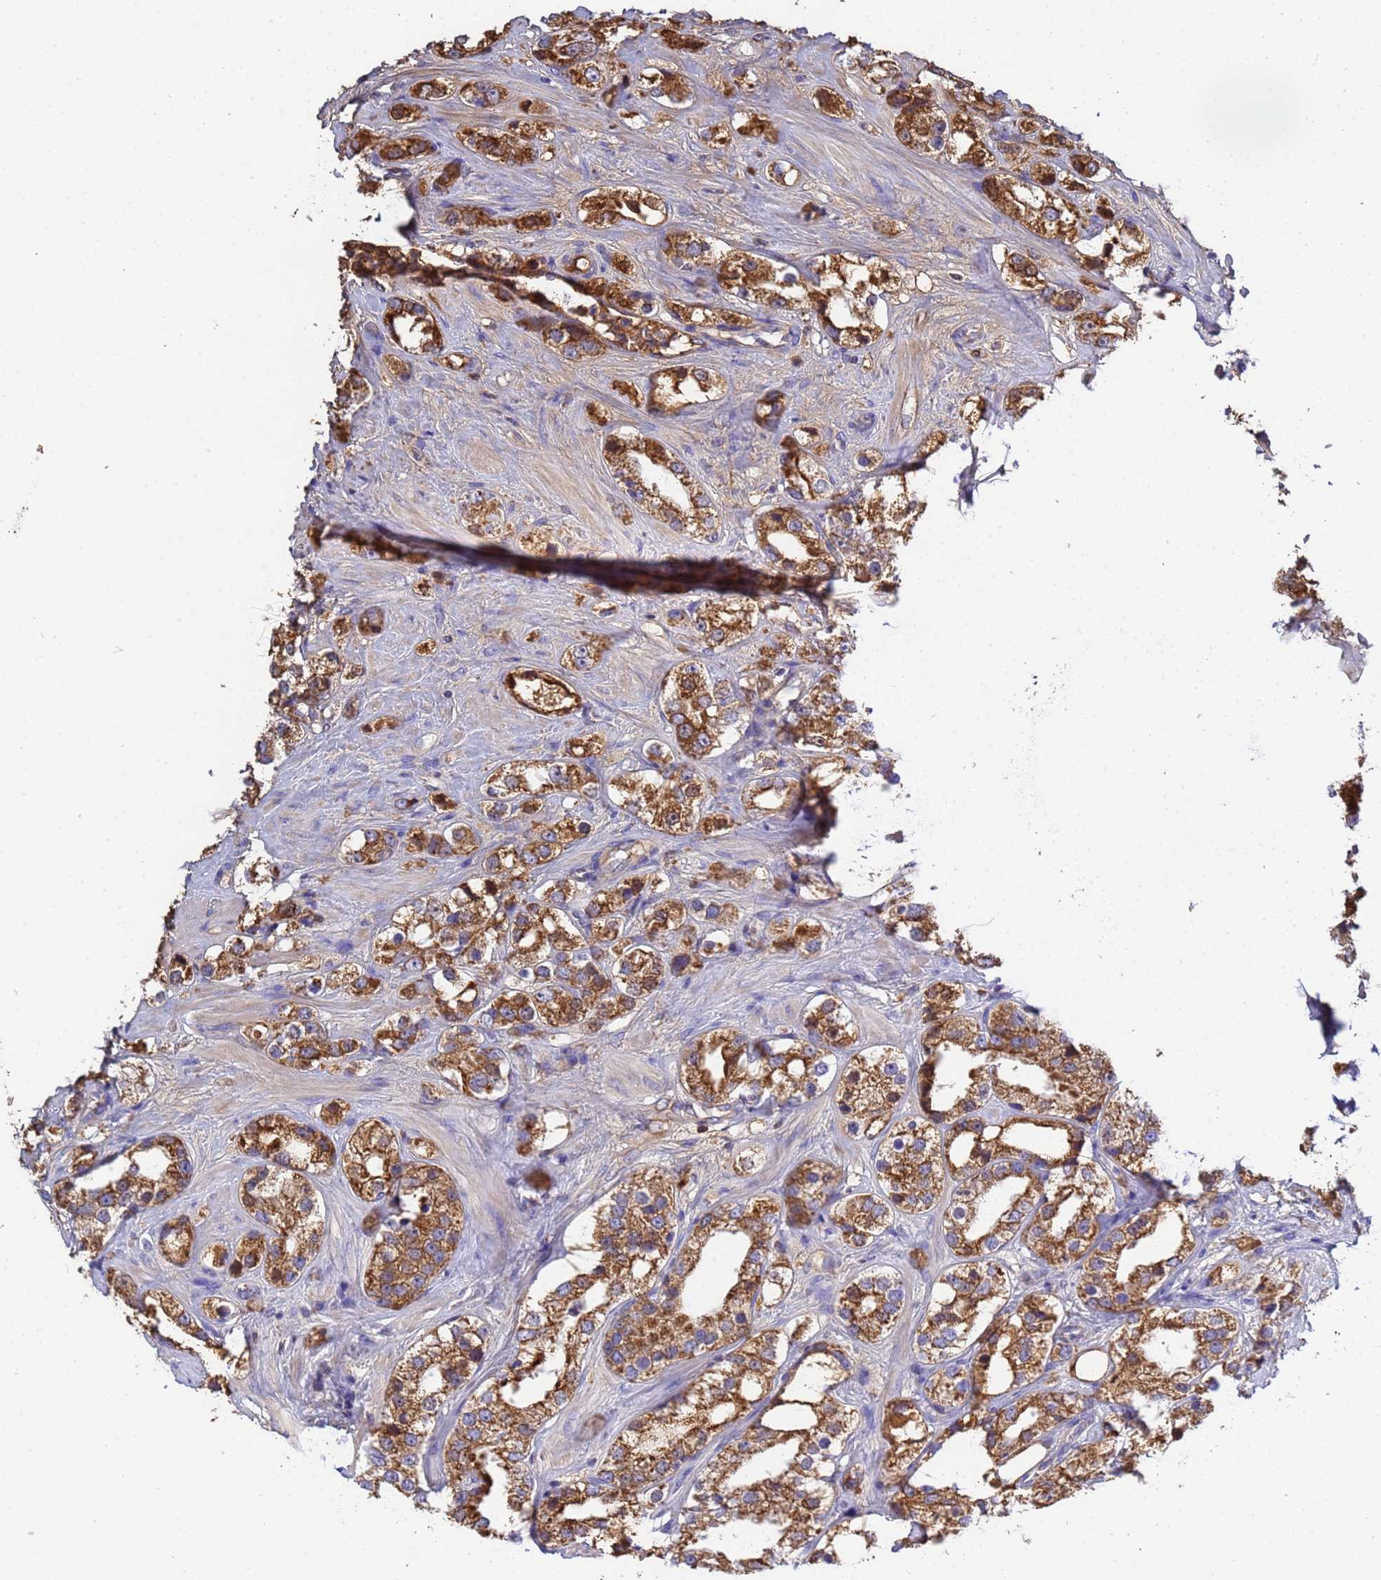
{"staining": {"intensity": "strong", "quantity": ">75%", "location": "cytoplasmic/membranous"}, "tissue": "prostate cancer", "cell_type": "Tumor cells", "image_type": "cancer", "snomed": [{"axis": "morphology", "description": "Adenocarcinoma, NOS"}, {"axis": "topography", "description": "Prostate"}], "caption": "Tumor cells demonstrate strong cytoplasmic/membranous positivity in about >75% of cells in adenocarcinoma (prostate).", "gene": "GLUD1", "patient": {"sex": "male", "age": 79}}